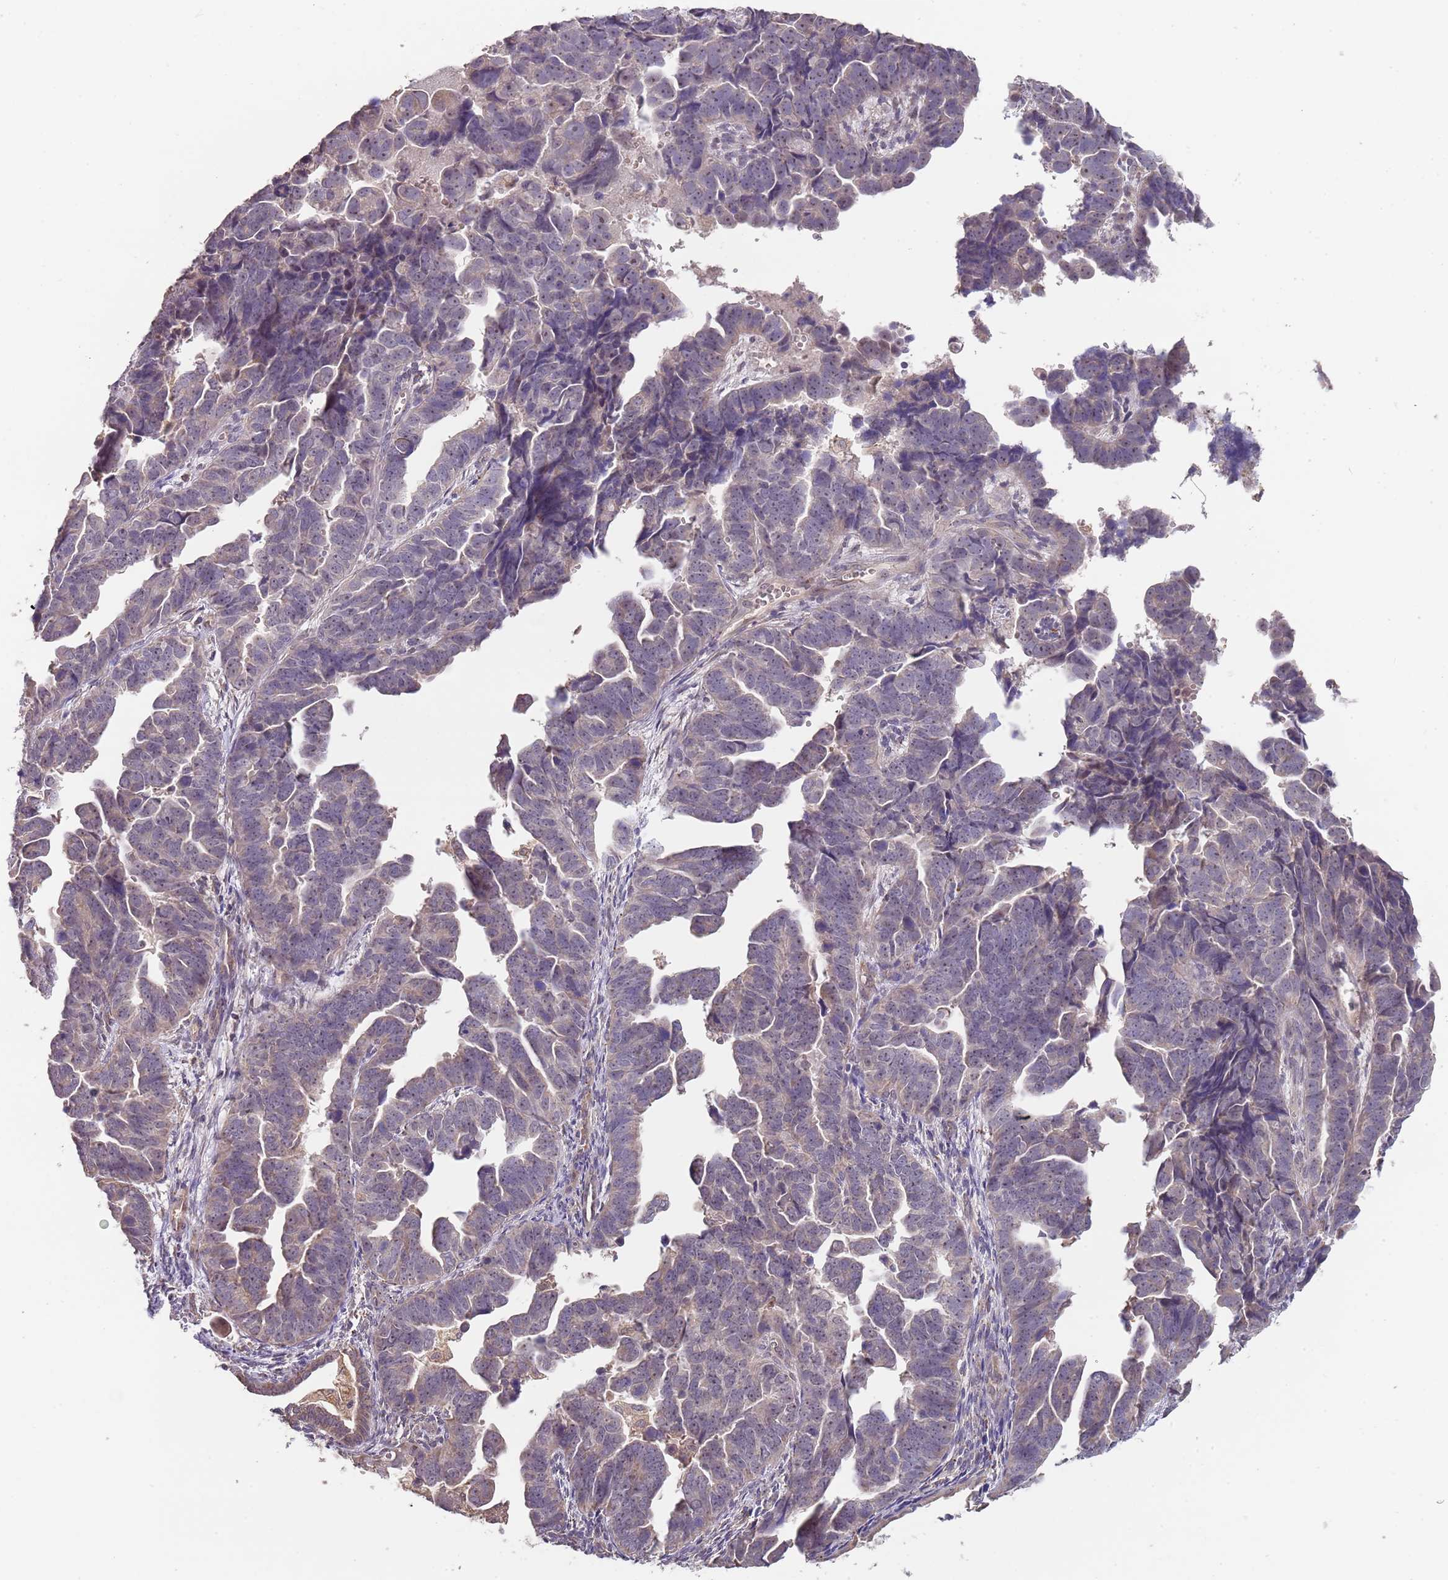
{"staining": {"intensity": "weak", "quantity": "<25%", "location": "cytoplasmic/membranous,nuclear"}, "tissue": "endometrial cancer", "cell_type": "Tumor cells", "image_type": "cancer", "snomed": [{"axis": "morphology", "description": "Adenocarcinoma, NOS"}, {"axis": "topography", "description": "Endometrium"}], "caption": "Endometrial adenocarcinoma was stained to show a protein in brown. There is no significant expression in tumor cells. (Stains: DAB immunohistochemistry with hematoxylin counter stain, Microscopy: brightfield microscopy at high magnification).", "gene": "TMEM64", "patient": {"sex": "female", "age": 75}}